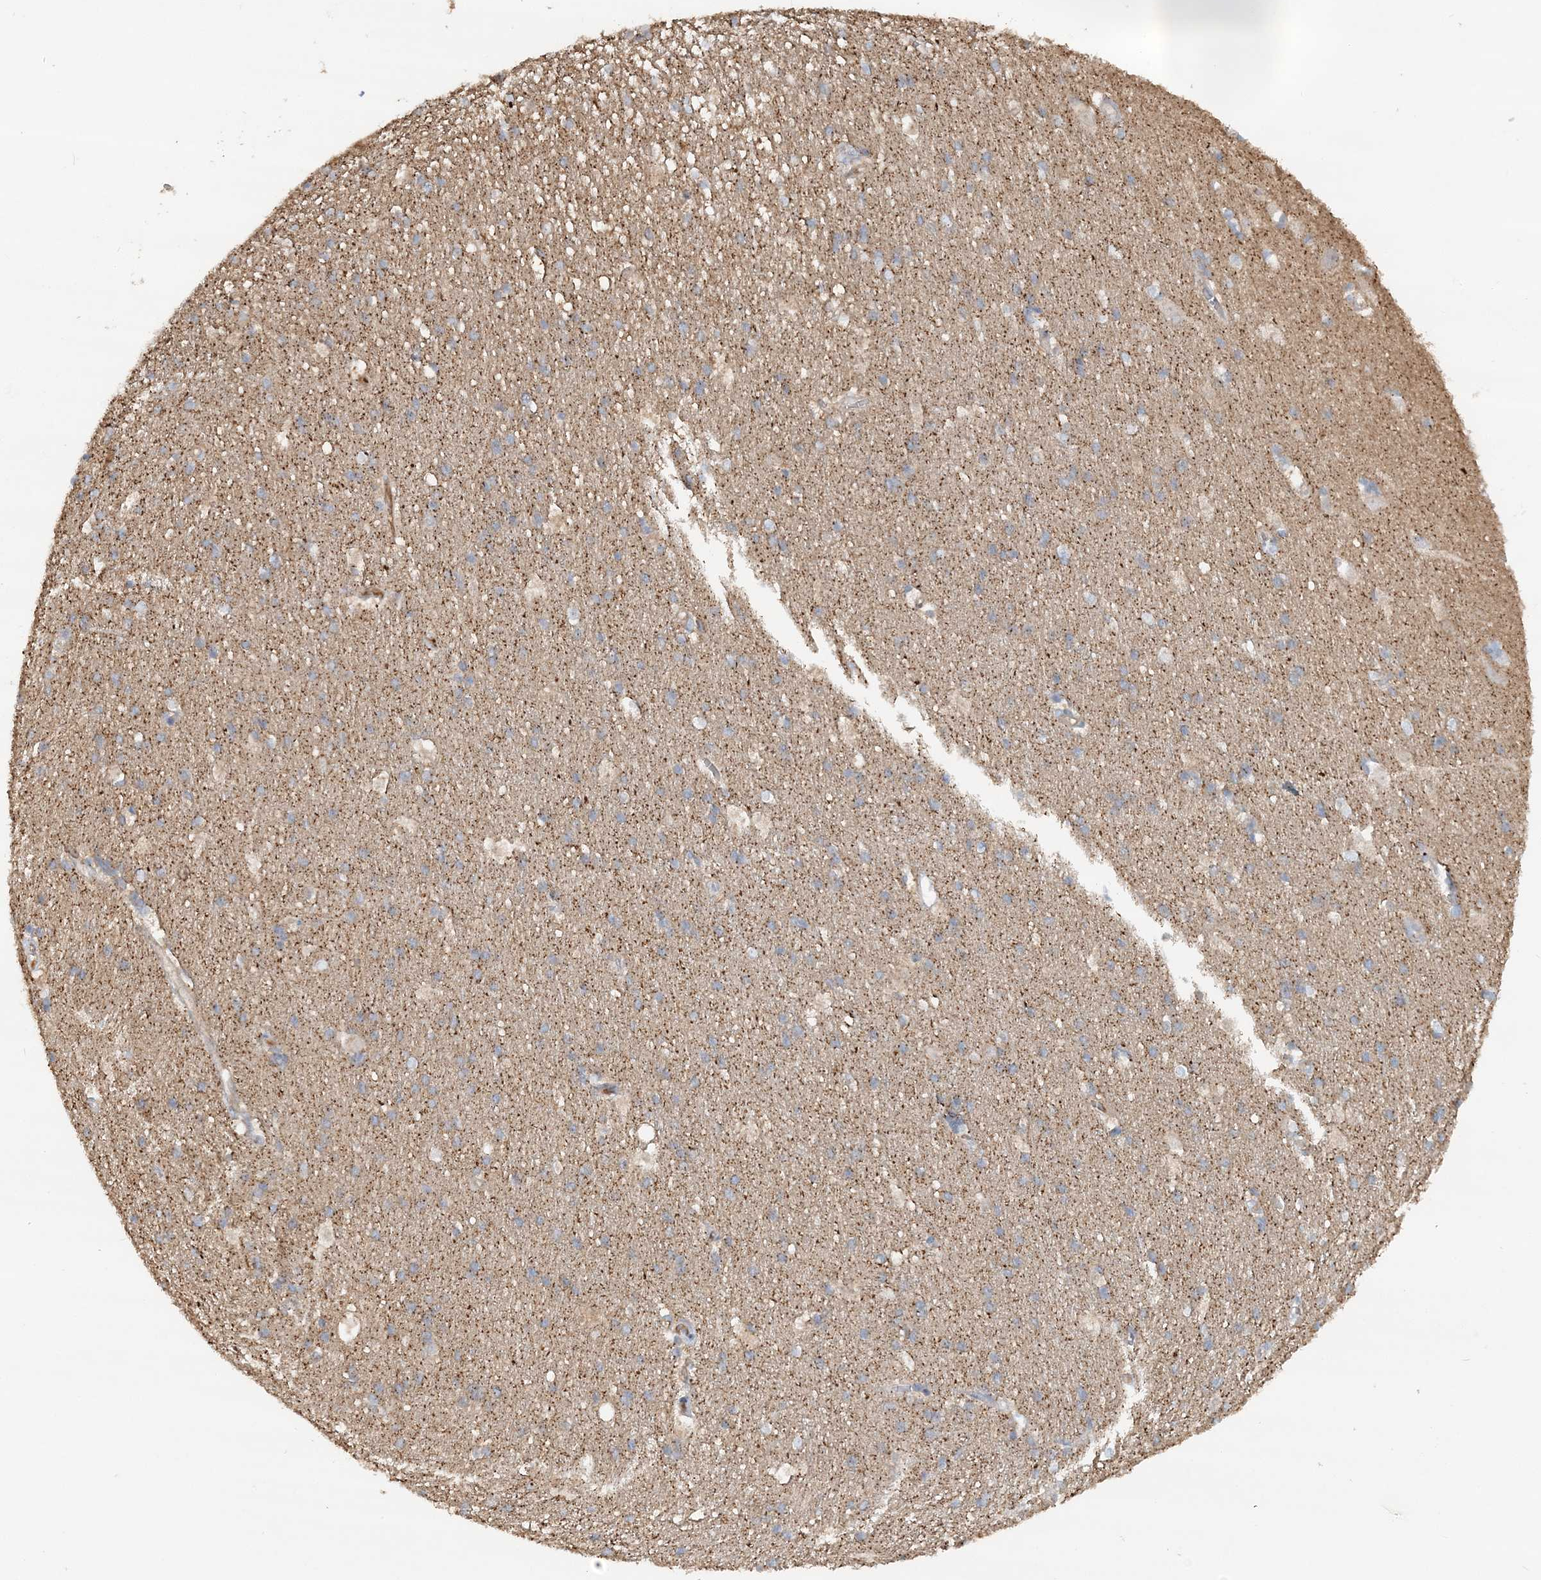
{"staining": {"intensity": "negative", "quantity": "none", "location": "none"}, "tissue": "cerebral cortex", "cell_type": "Endothelial cells", "image_type": "normal", "snomed": [{"axis": "morphology", "description": "Normal tissue, NOS"}, {"axis": "topography", "description": "Cerebral cortex"}], "caption": "The histopathology image exhibits no significant positivity in endothelial cells of cerebral cortex. (DAB immunohistochemistry, high magnification).", "gene": "DSTN", "patient": {"sex": "male", "age": 54}}